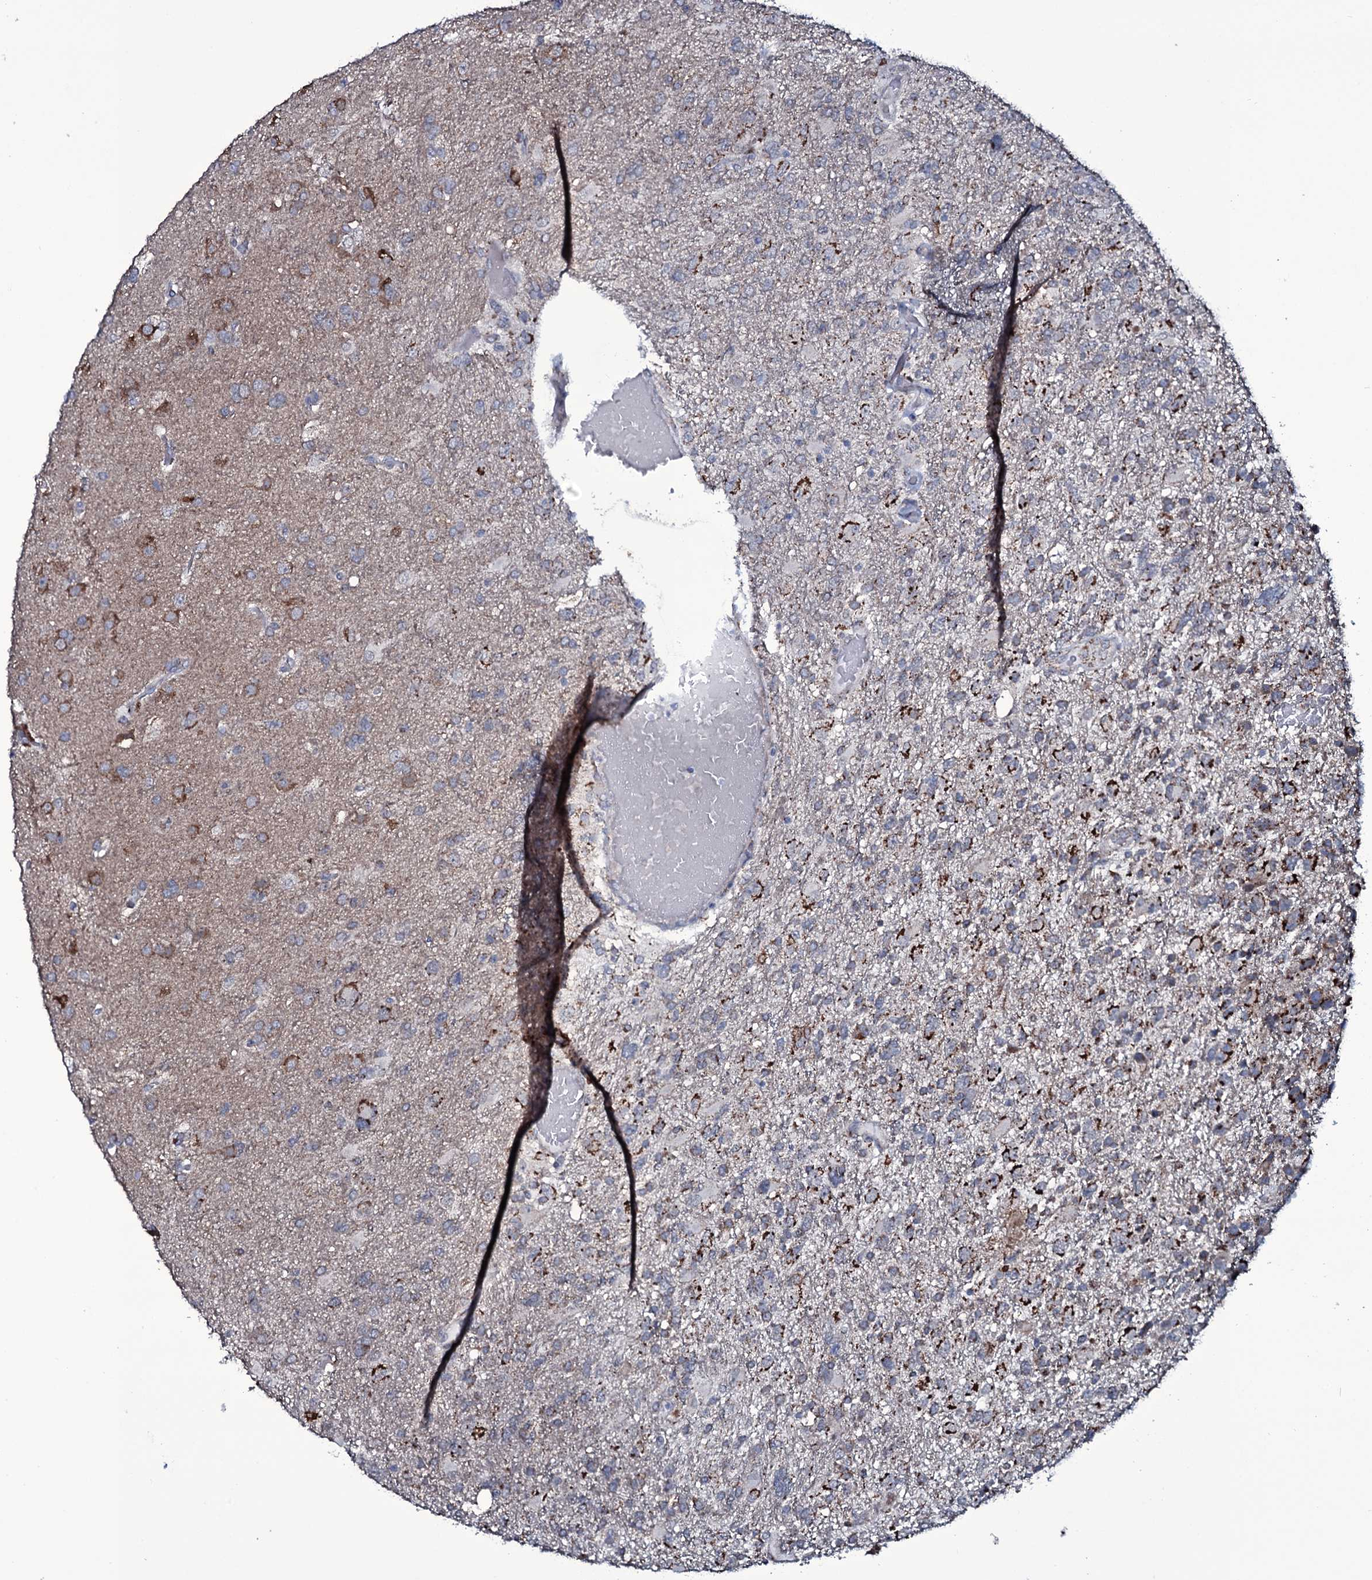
{"staining": {"intensity": "moderate", "quantity": "<25%", "location": "cytoplasmic/membranous"}, "tissue": "glioma", "cell_type": "Tumor cells", "image_type": "cancer", "snomed": [{"axis": "morphology", "description": "Glioma, malignant, High grade"}, {"axis": "topography", "description": "Brain"}], "caption": "A low amount of moderate cytoplasmic/membranous expression is appreciated in about <25% of tumor cells in malignant high-grade glioma tissue.", "gene": "WIPF3", "patient": {"sex": "male", "age": 61}}